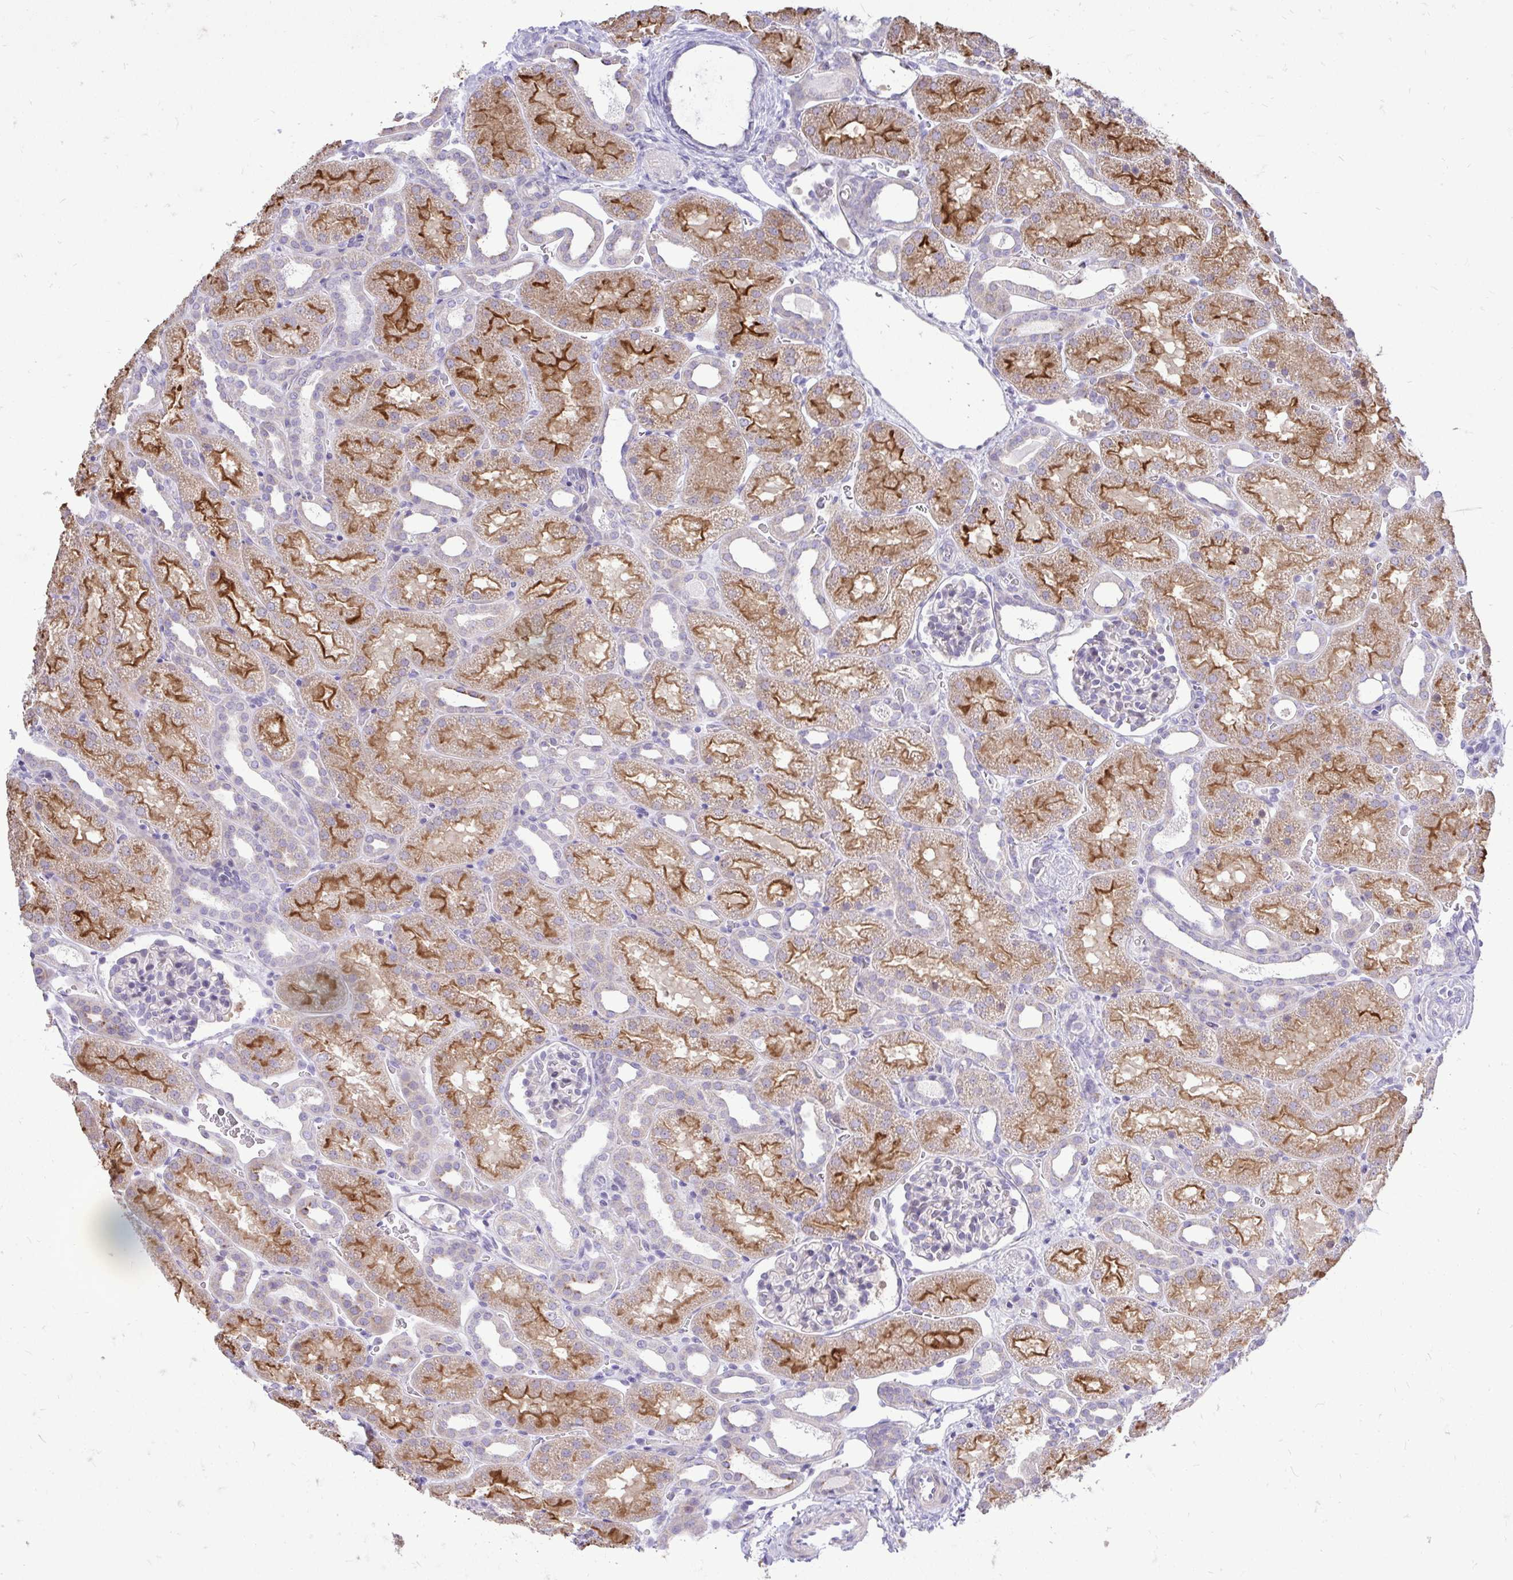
{"staining": {"intensity": "negative", "quantity": "none", "location": "none"}, "tissue": "kidney", "cell_type": "Cells in glomeruli", "image_type": "normal", "snomed": [{"axis": "morphology", "description": "Normal tissue, NOS"}, {"axis": "topography", "description": "Kidney"}], "caption": "A histopathology image of human kidney is negative for staining in cells in glomeruli. (Brightfield microscopy of DAB immunohistochemistry (IHC) at high magnification).", "gene": "OR8D1", "patient": {"sex": "male", "age": 2}}